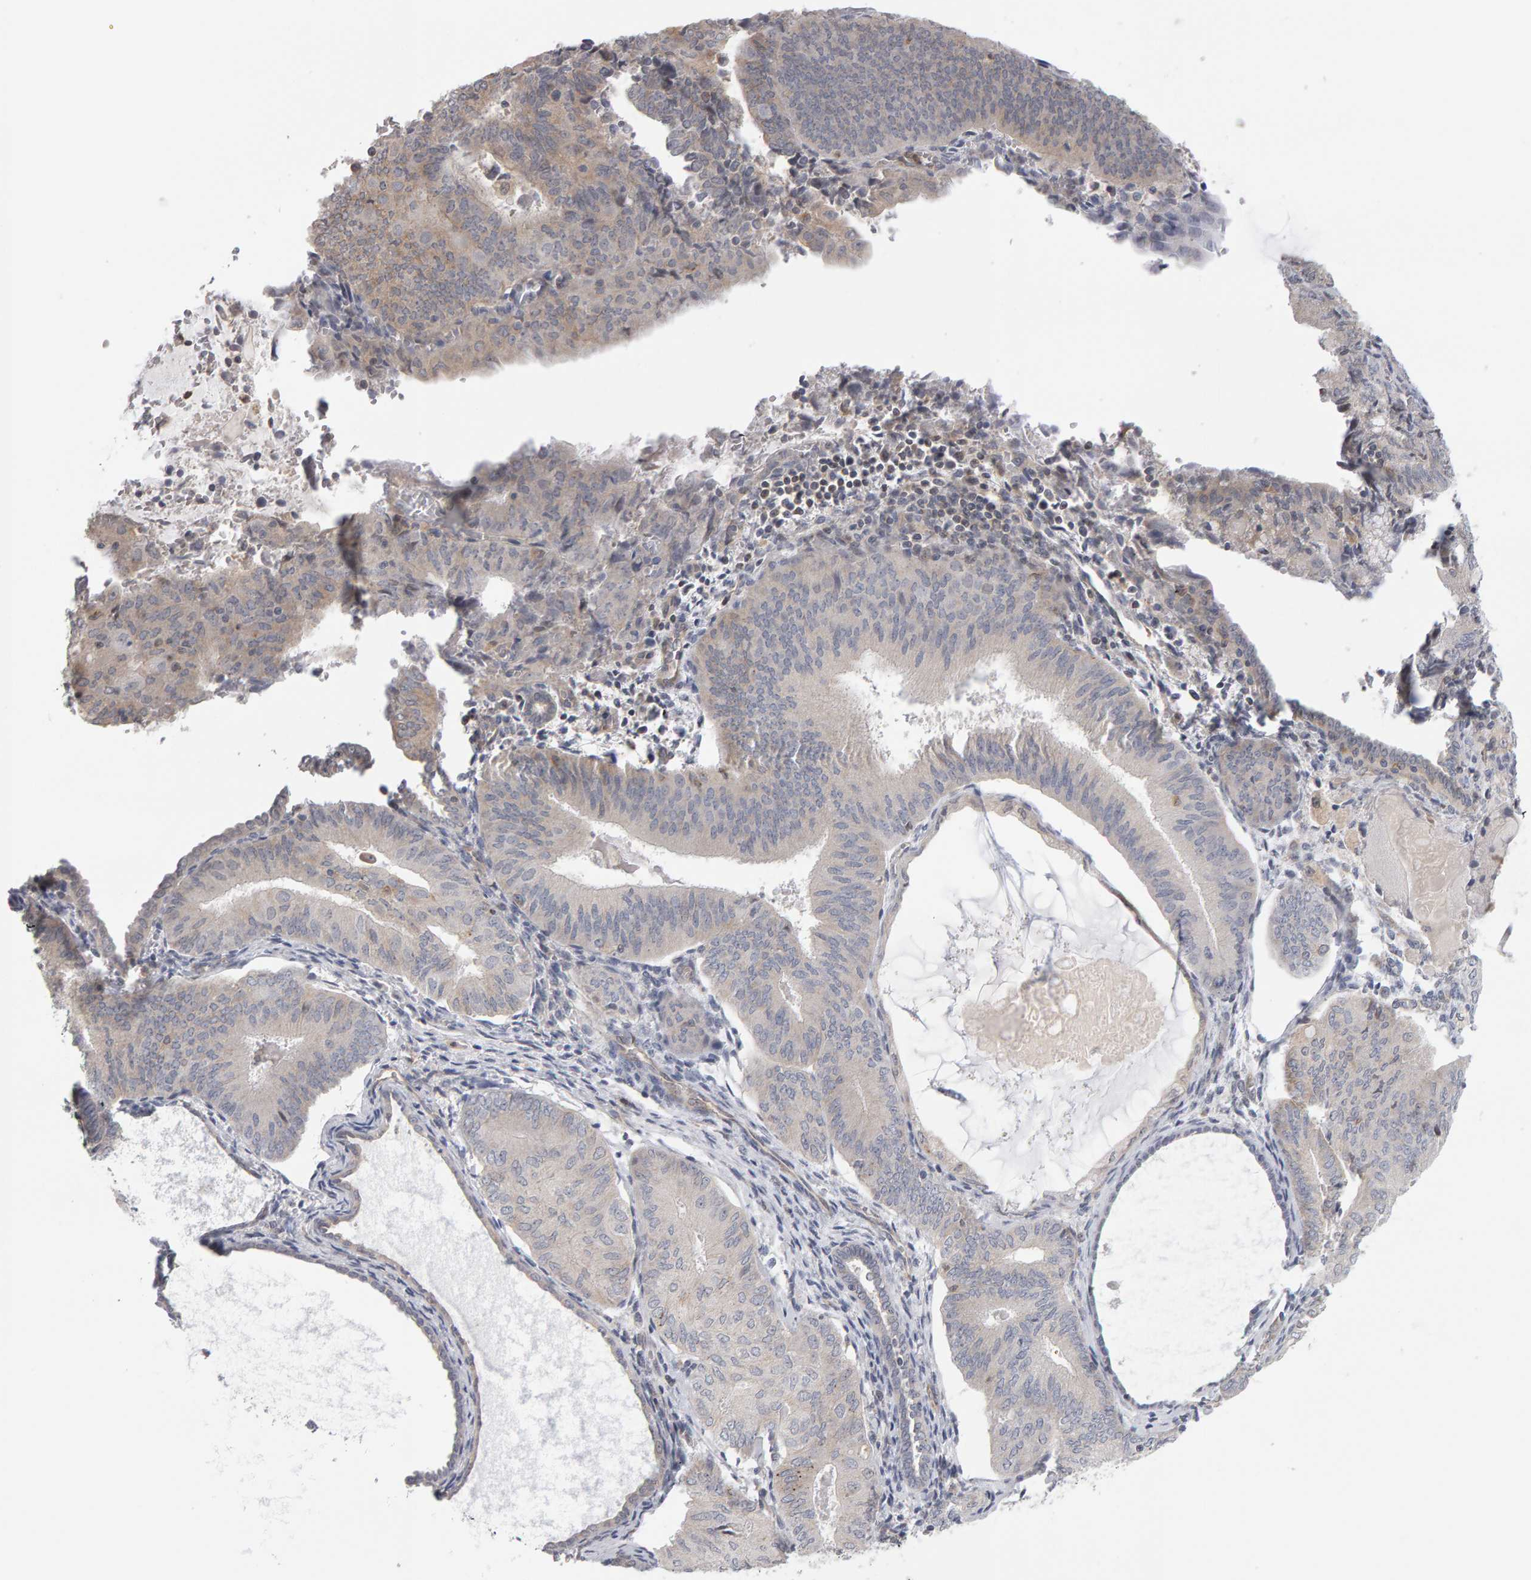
{"staining": {"intensity": "weak", "quantity": "<25%", "location": "cytoplasmic/membranous"}, "tissue": "endometrial cancer", "cell_type": "Tumor cells", "image_type": "cancer", "snomed": [{"axis": "morphology", "description": "Adenocarcinoma, NOS"}, {"axis": "topography", "description": "Endometrium"}], "caption": "Tumor cells show no significant protein staining in endometrial cancer.", "gene": "MSRA", "patient": {"sex": "female", "age": 81}}